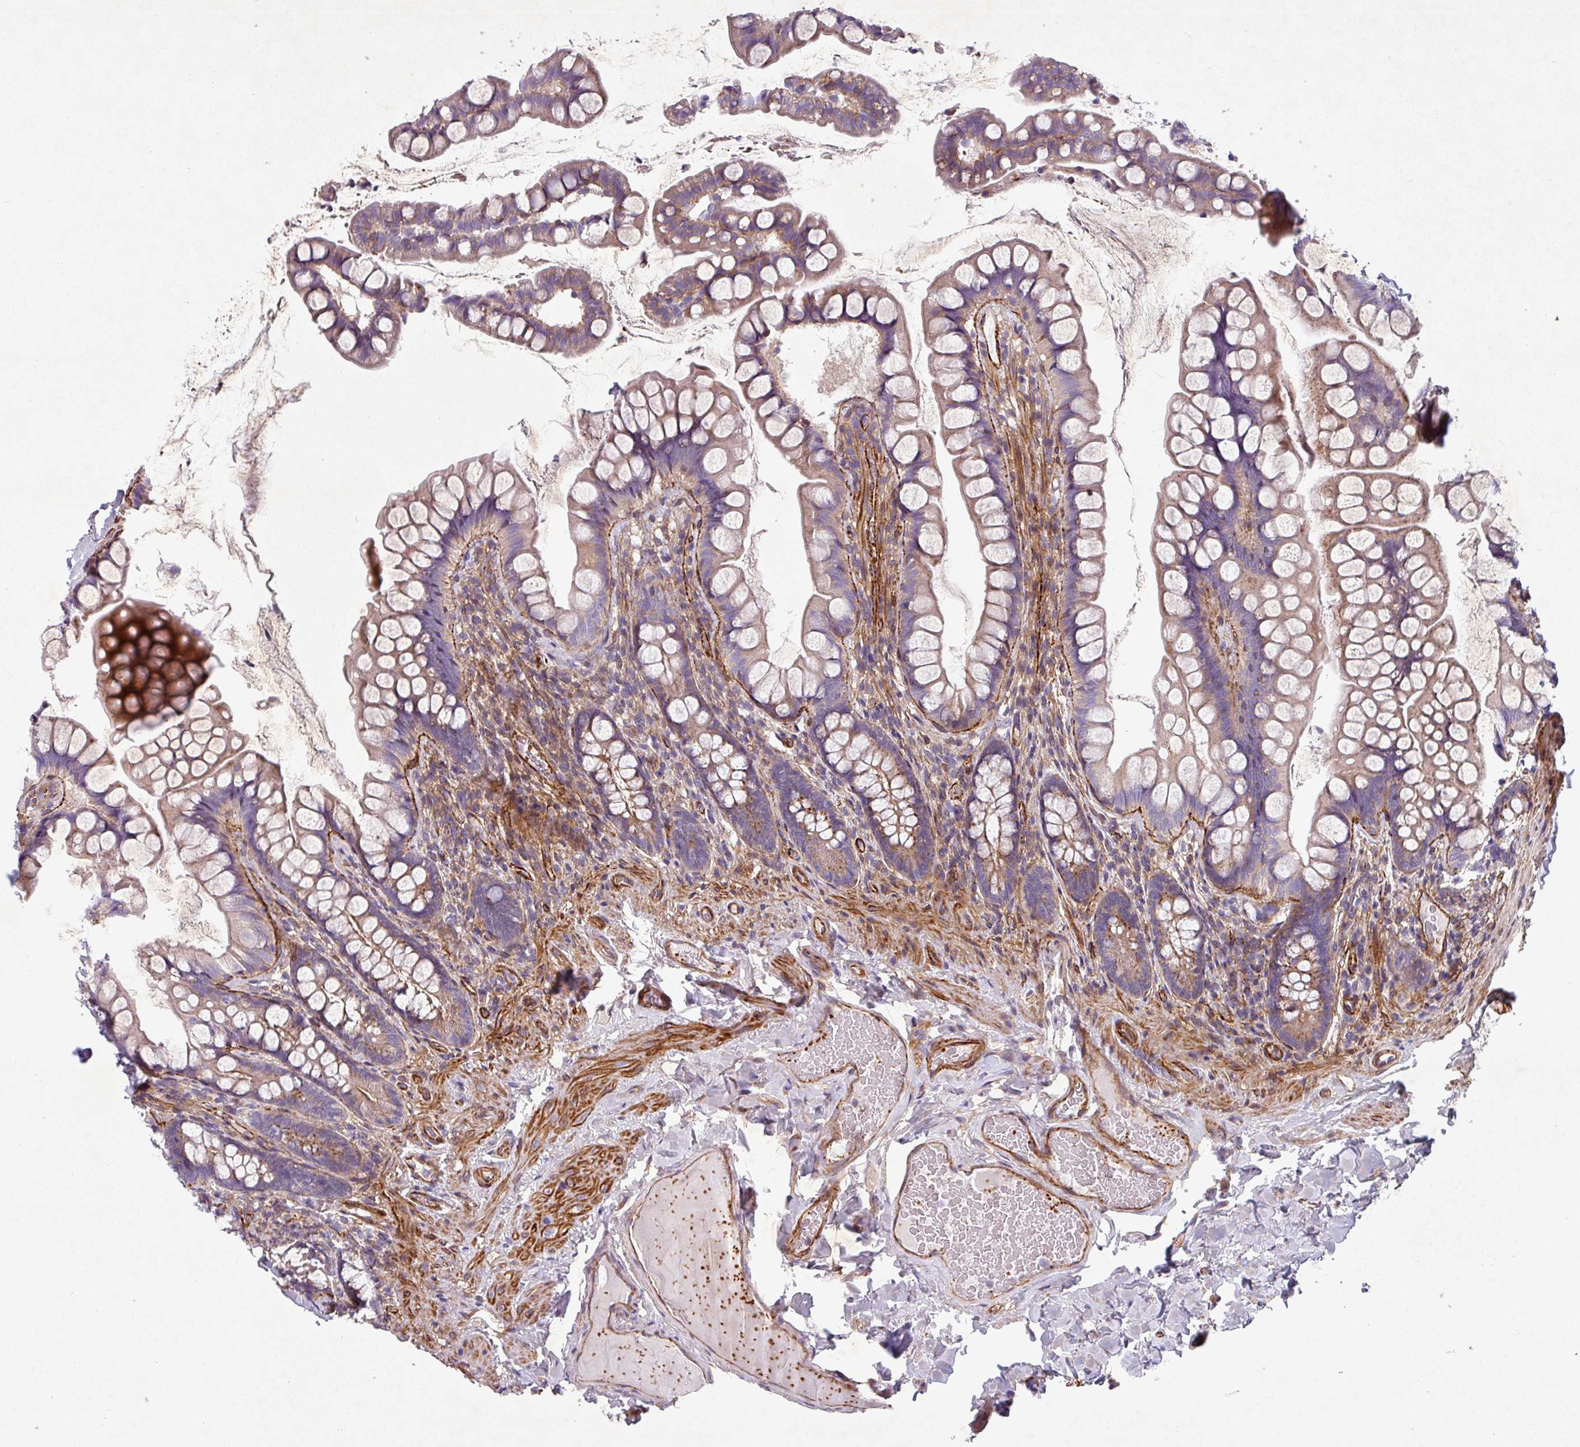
{"staining": {"intensity": "moderate", "quantity": "25%-75%", "location": "cytoplasmic/membranous"}, "tissue": "small intestine", "cell_type": "Glandular cells", "image_type": "normal", "snomed": [{"axis": "morphology", "description": "Normal tissue, NOS"}, {"axis": "topography", "description": "Small intestine"}], "caption": "Benign small intestine was stained to show a protein in brown. There is medium levels of moderate cytoplasmic/membranous staining in approximately 25%-75% of glandular cells. Using DAB (3,3'-diaminobenzidine) (brown) and hematoxylin (blue) stains, captured at high magnification using brightfield microscopy.", "gene": "ATP2C2", "patient": {"sex": "male", "age": 70}}